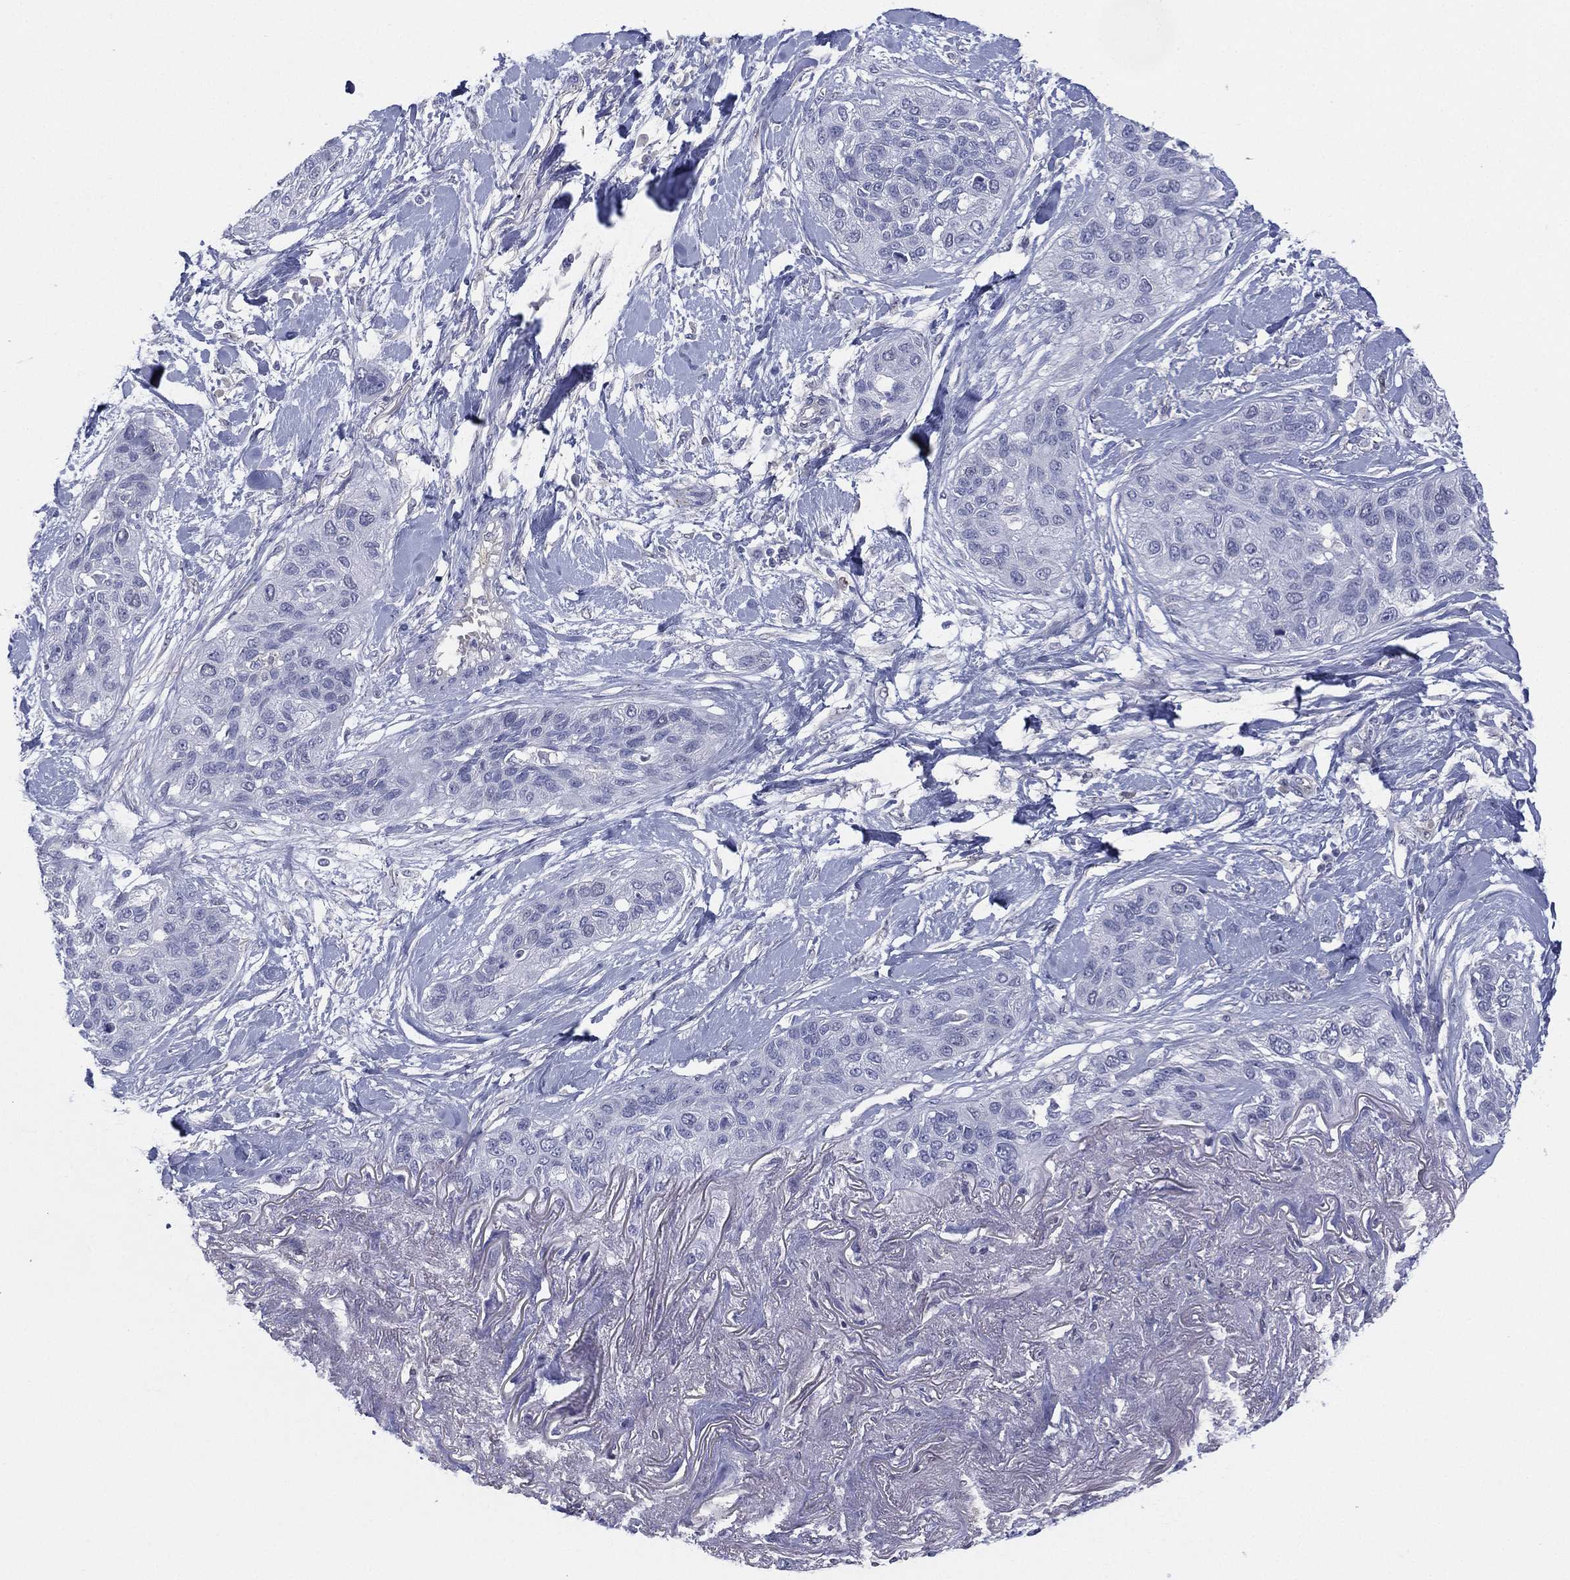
{"staining": {"intensity": "negative", "quantity": "none", "location": "none"}, "tissue": "lung cancer", "cell_type": "Tumor cells", "image_type": "cancer", "snomed": [{"axis": "morphology", "description": "Squamous cell carcinoma, NOS"}, {"axis": "topography", "description": "Lung"}], "caption": "Tumor cells show no significant expression in lung cancer. (DAB (3,3'-diaminobenzidine) immunohistochemistry with hematoxylin counter stain).", "gene": "DDAH1", "patient": {"sex": "female", "age": 70}}